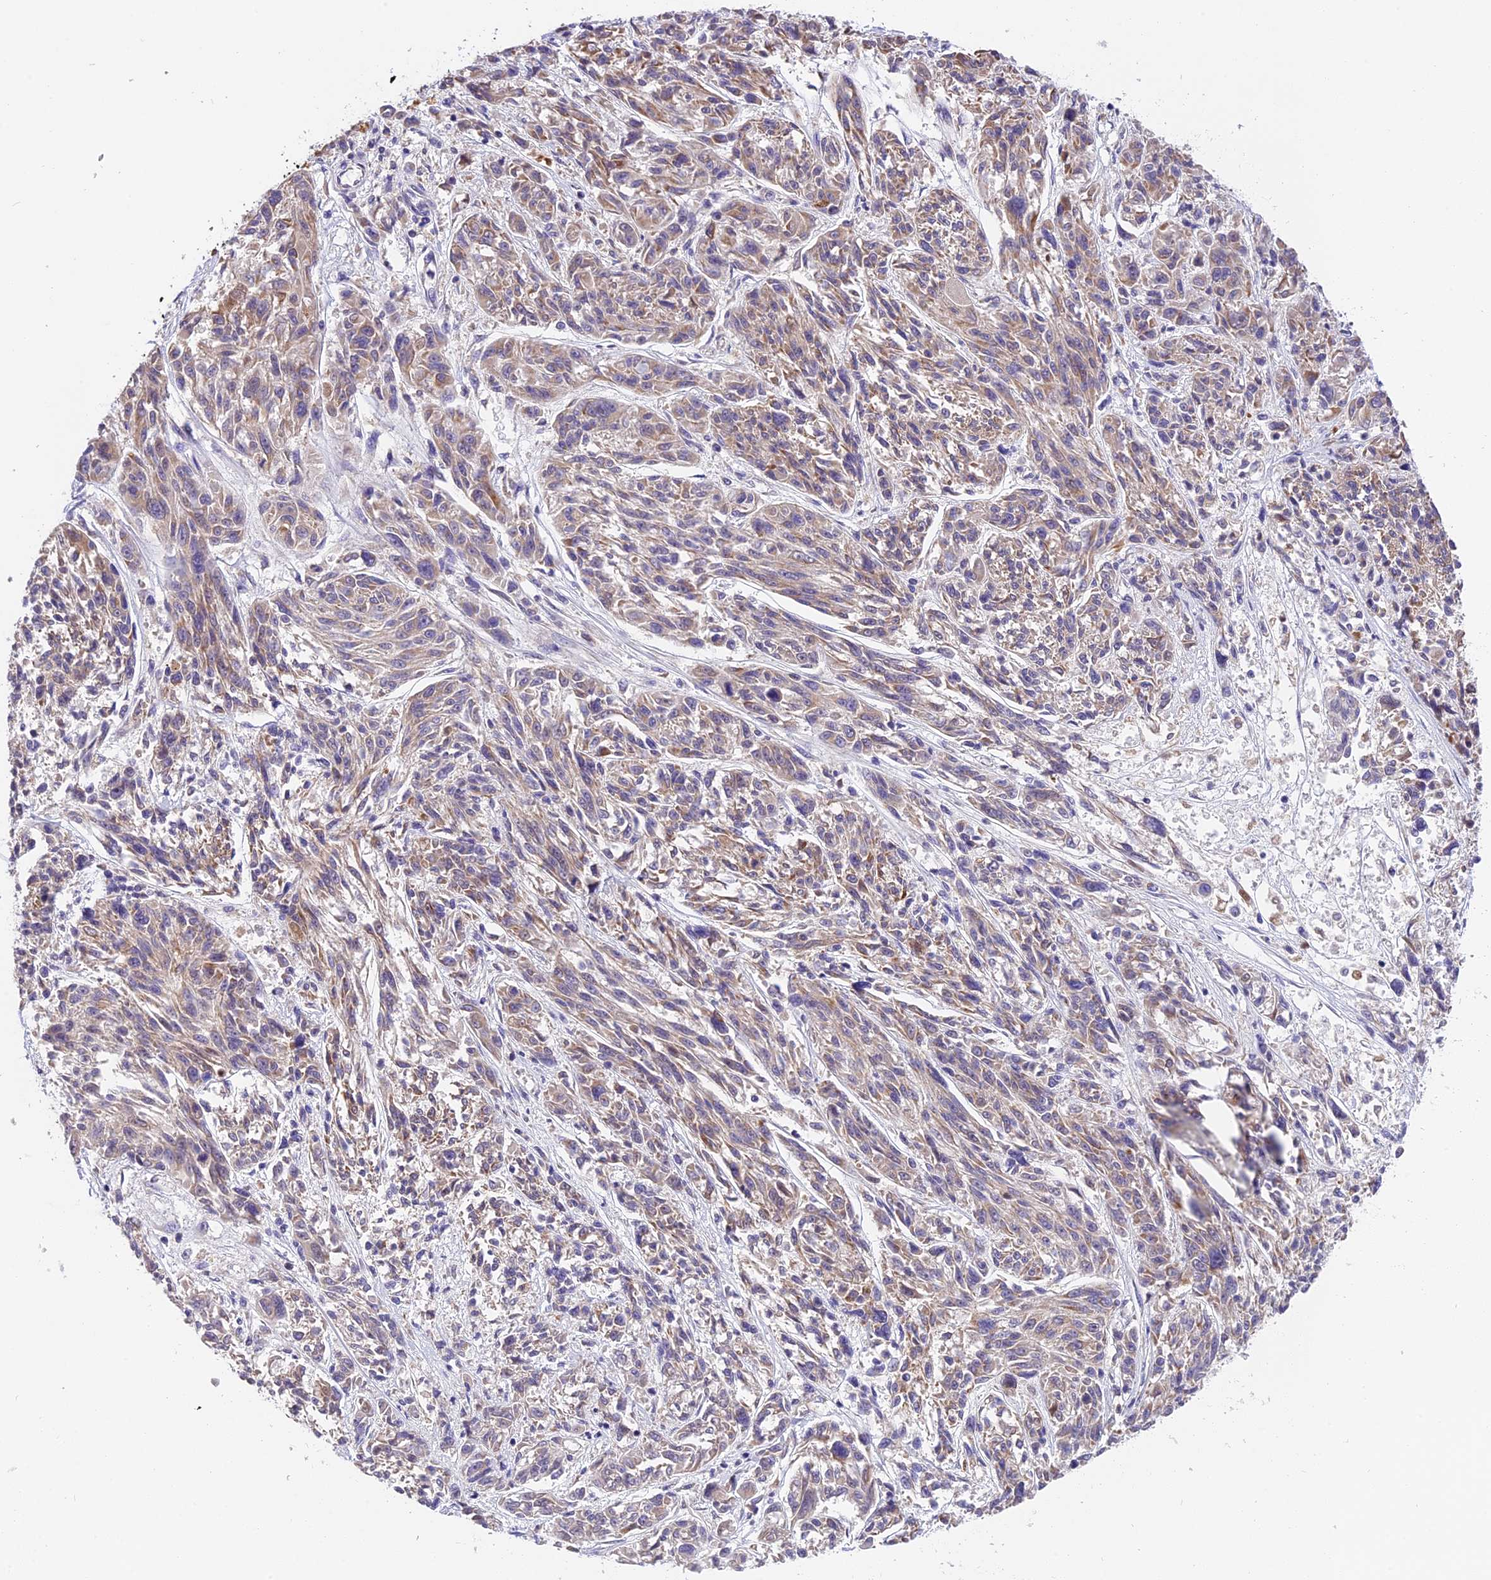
{"staining": {"intensity": "weak", "quantity": "25%-75%", "location": "cytoplasmic/membranous"}, "tissue": "melanoma", "cell_type": "Tumor cells", "image_type": "cancer", "snomed": [{"axis": "morphology", "description": "Malignant melanoma, NOS"}, {"axis": "topography", "description": "Skin"}], "caption": "Immunohistochemical staining of human malignant melanoma displays weak cytoplasmic/membranous protein positivity in about 25%-75% of tumor cells.", "gene": "MGME1", "patient": {"sex": "male", "age": 53}}